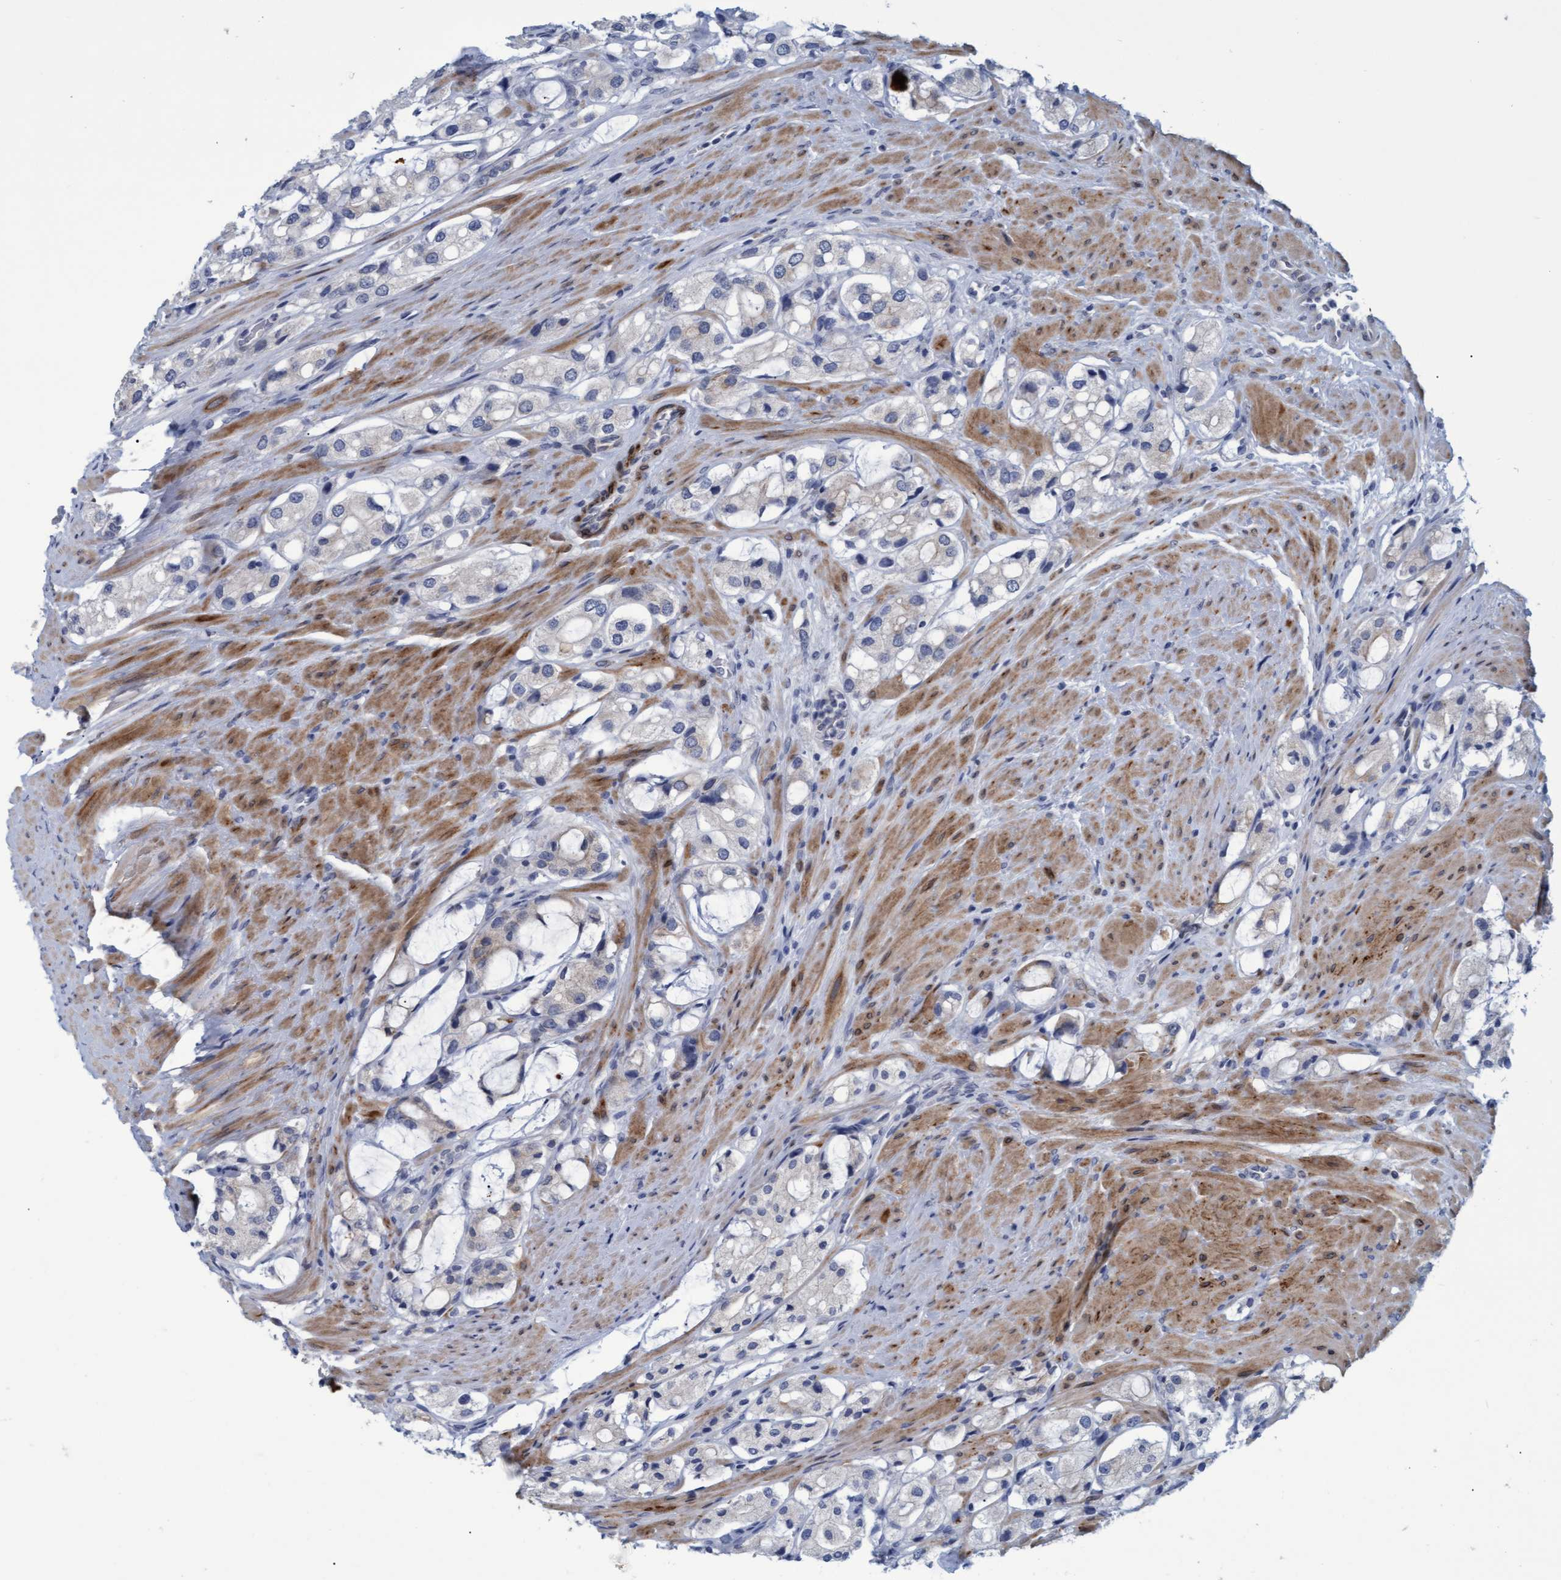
{"staining": {"intensity": "negative", "quantity": "none", "location": "none"}, "tissue": "prostate cancer", "cell_type": "Tumor cells", "image_type": "cancer", "snomed": [{"axis": "morphology", "description": "Adenocarcinoma, High grade"}, {"axis": "topography", "description": "Prostate"}], "caption": "Protein analysis of prostate cancer demonstrates no significant staining in tumor cells.", "gene": "SSTR3", "patient": {"sex": "male", "age": 65}}